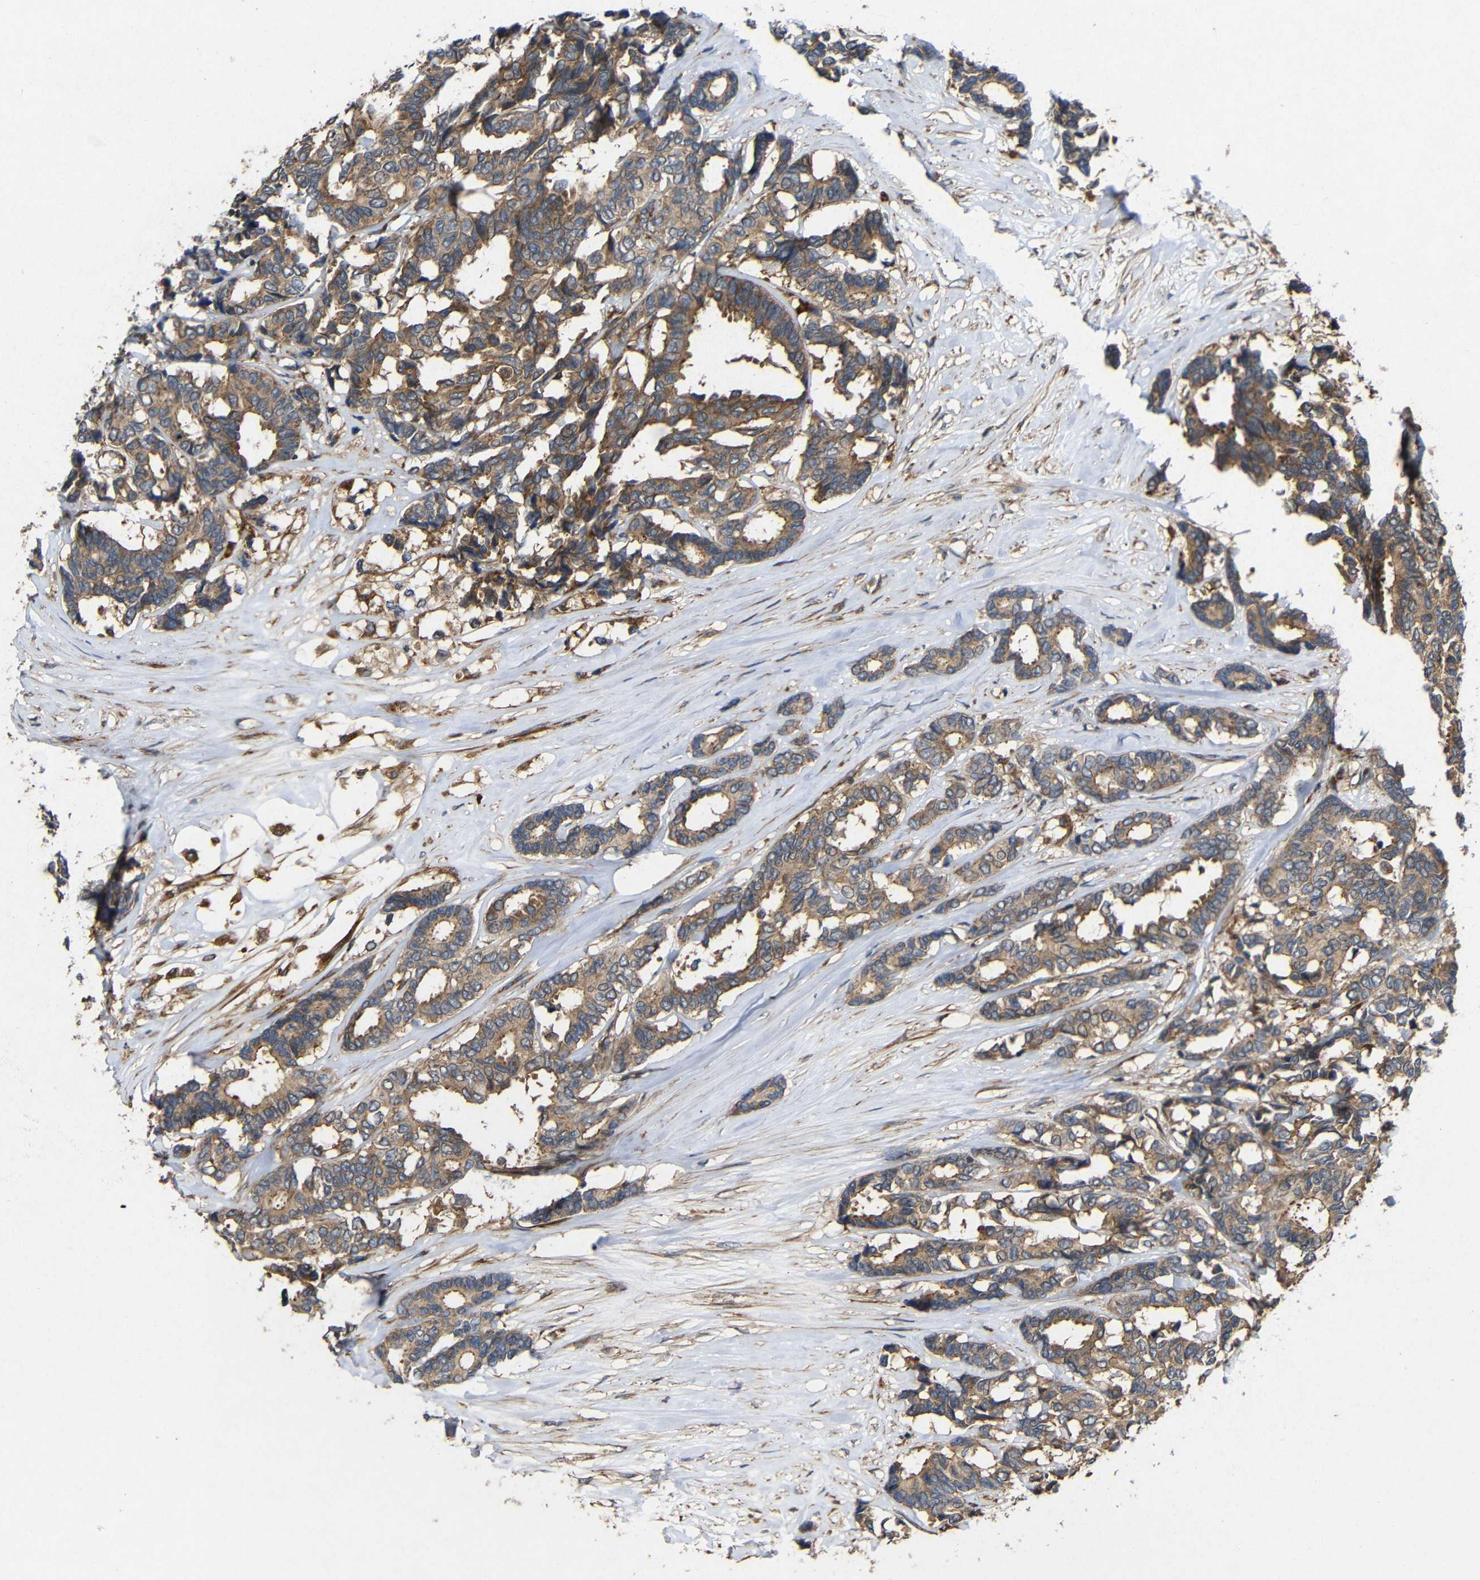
{"staining": {"intensity": "moderate", "quantity": ">75%", "location": "cytoplasmic/membranous"}, "tissue": "breast cancer", "cell_type": "Tumor cells", "image_type": "cancer", "snomed": [{"axis": "morphology", "description": "Duct carcinoma"}, {"axis": "topography", "description": "Breast"}], "caption": "Protein expression by IHC demonstrates moderate cytoplasmic/membranous expression in approximately >75% of tumor cells in breast cancer (intraductal carcinoma).", "gene": "EIF2S1", "patient": {"sex": "female", "age": 87}}